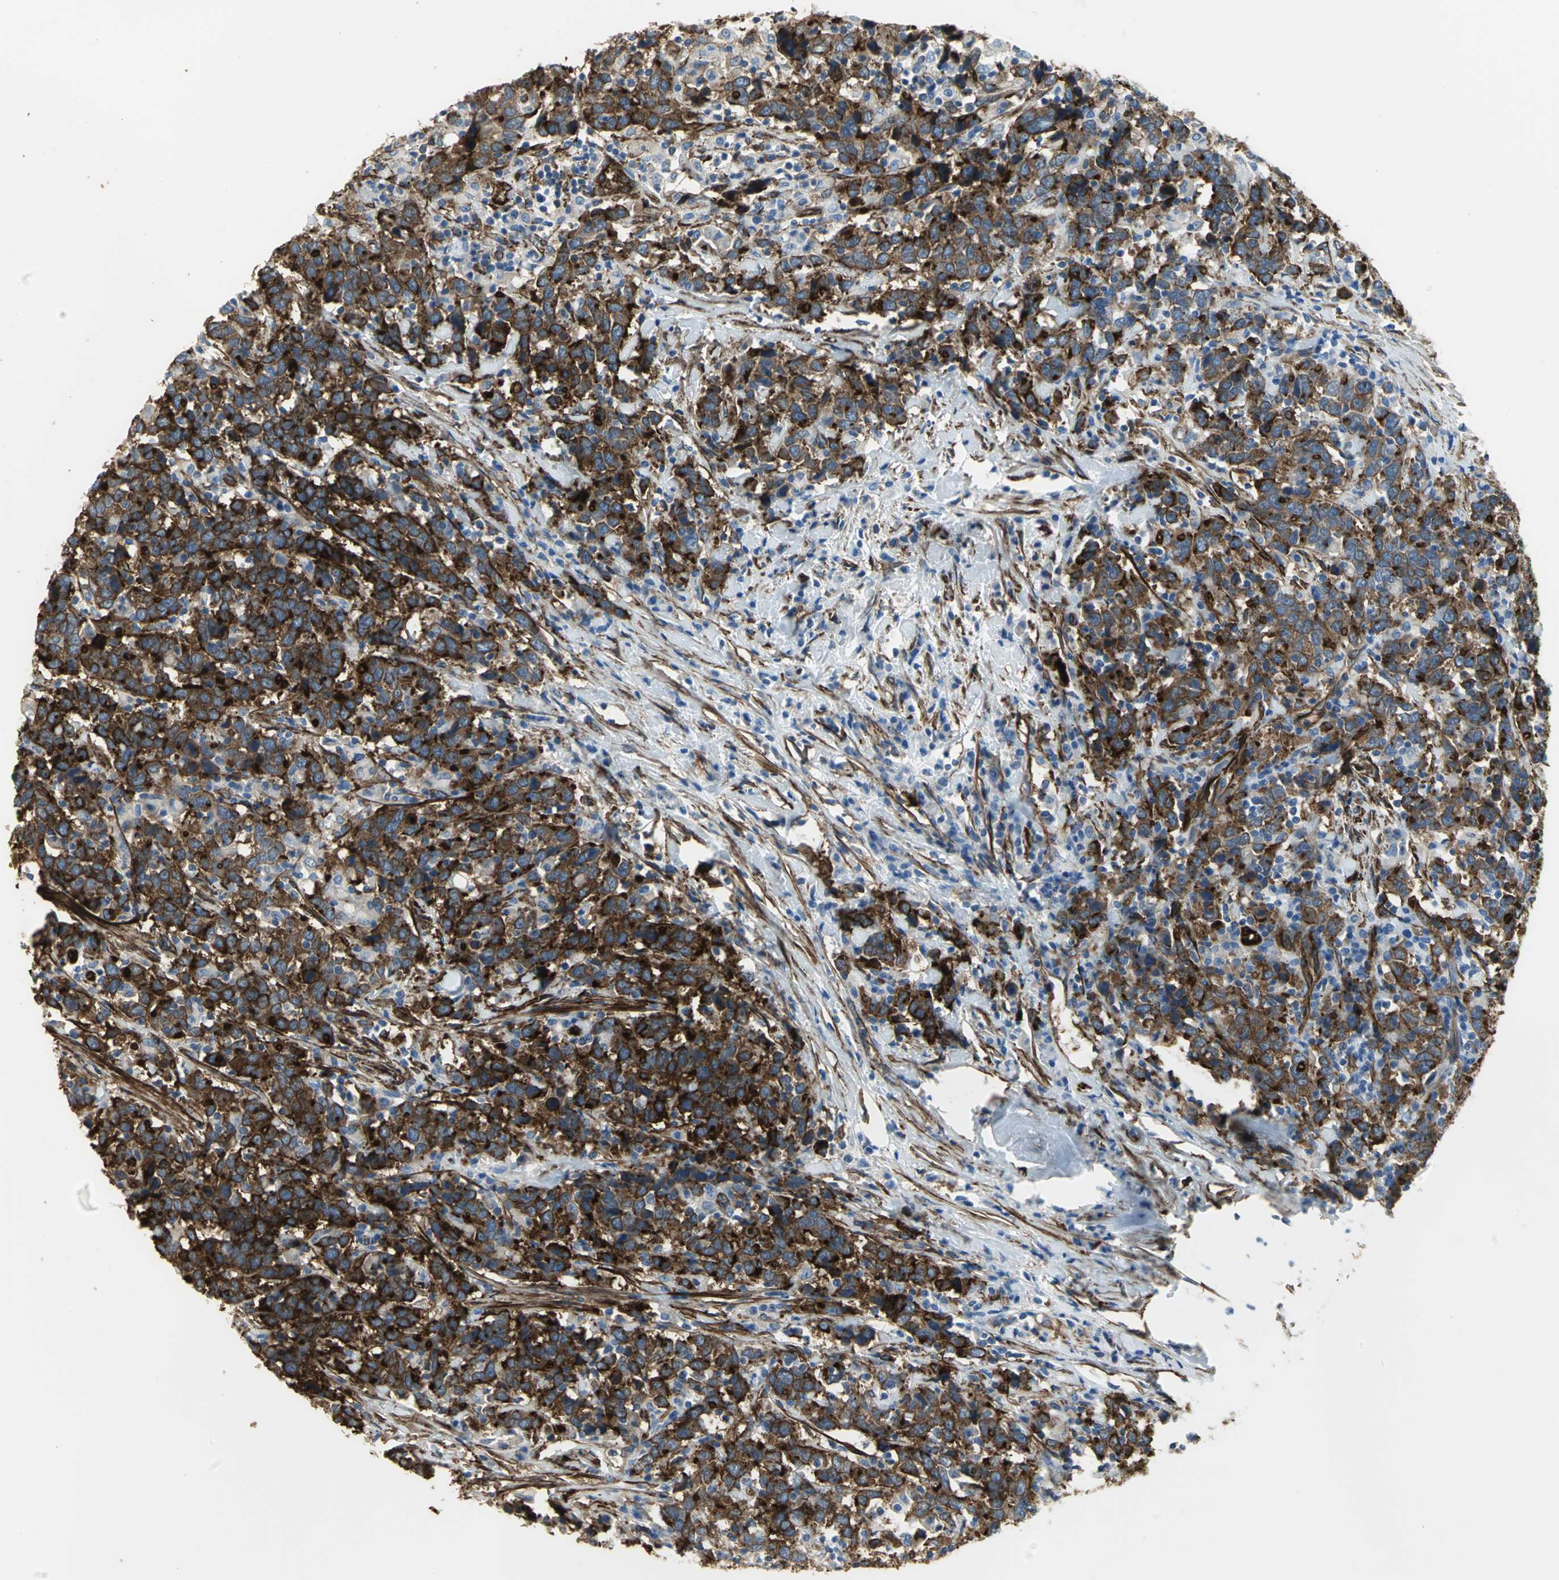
{"staining": {"intensity": "strong", "quantity": ">75%", "location": "cytoplasmic/membranous"}, "tissue": "urothelial cancer", "cell_type": "Tumor cells", "image_type": "cancer", "snomed": [{"axis": "morphology", "description": "Urothelial carcinoma, High grade"}, {"axis": "topography", "description": "Urinary bladder"}], "caption": "High-grade urothelial carcinoma stained with a brown dye displays strong cytoplasmic/membranous positive expression in about >75% of tumor cells.", "gene": "FLNB", "patient": {"sex": "male", "age": 61}}